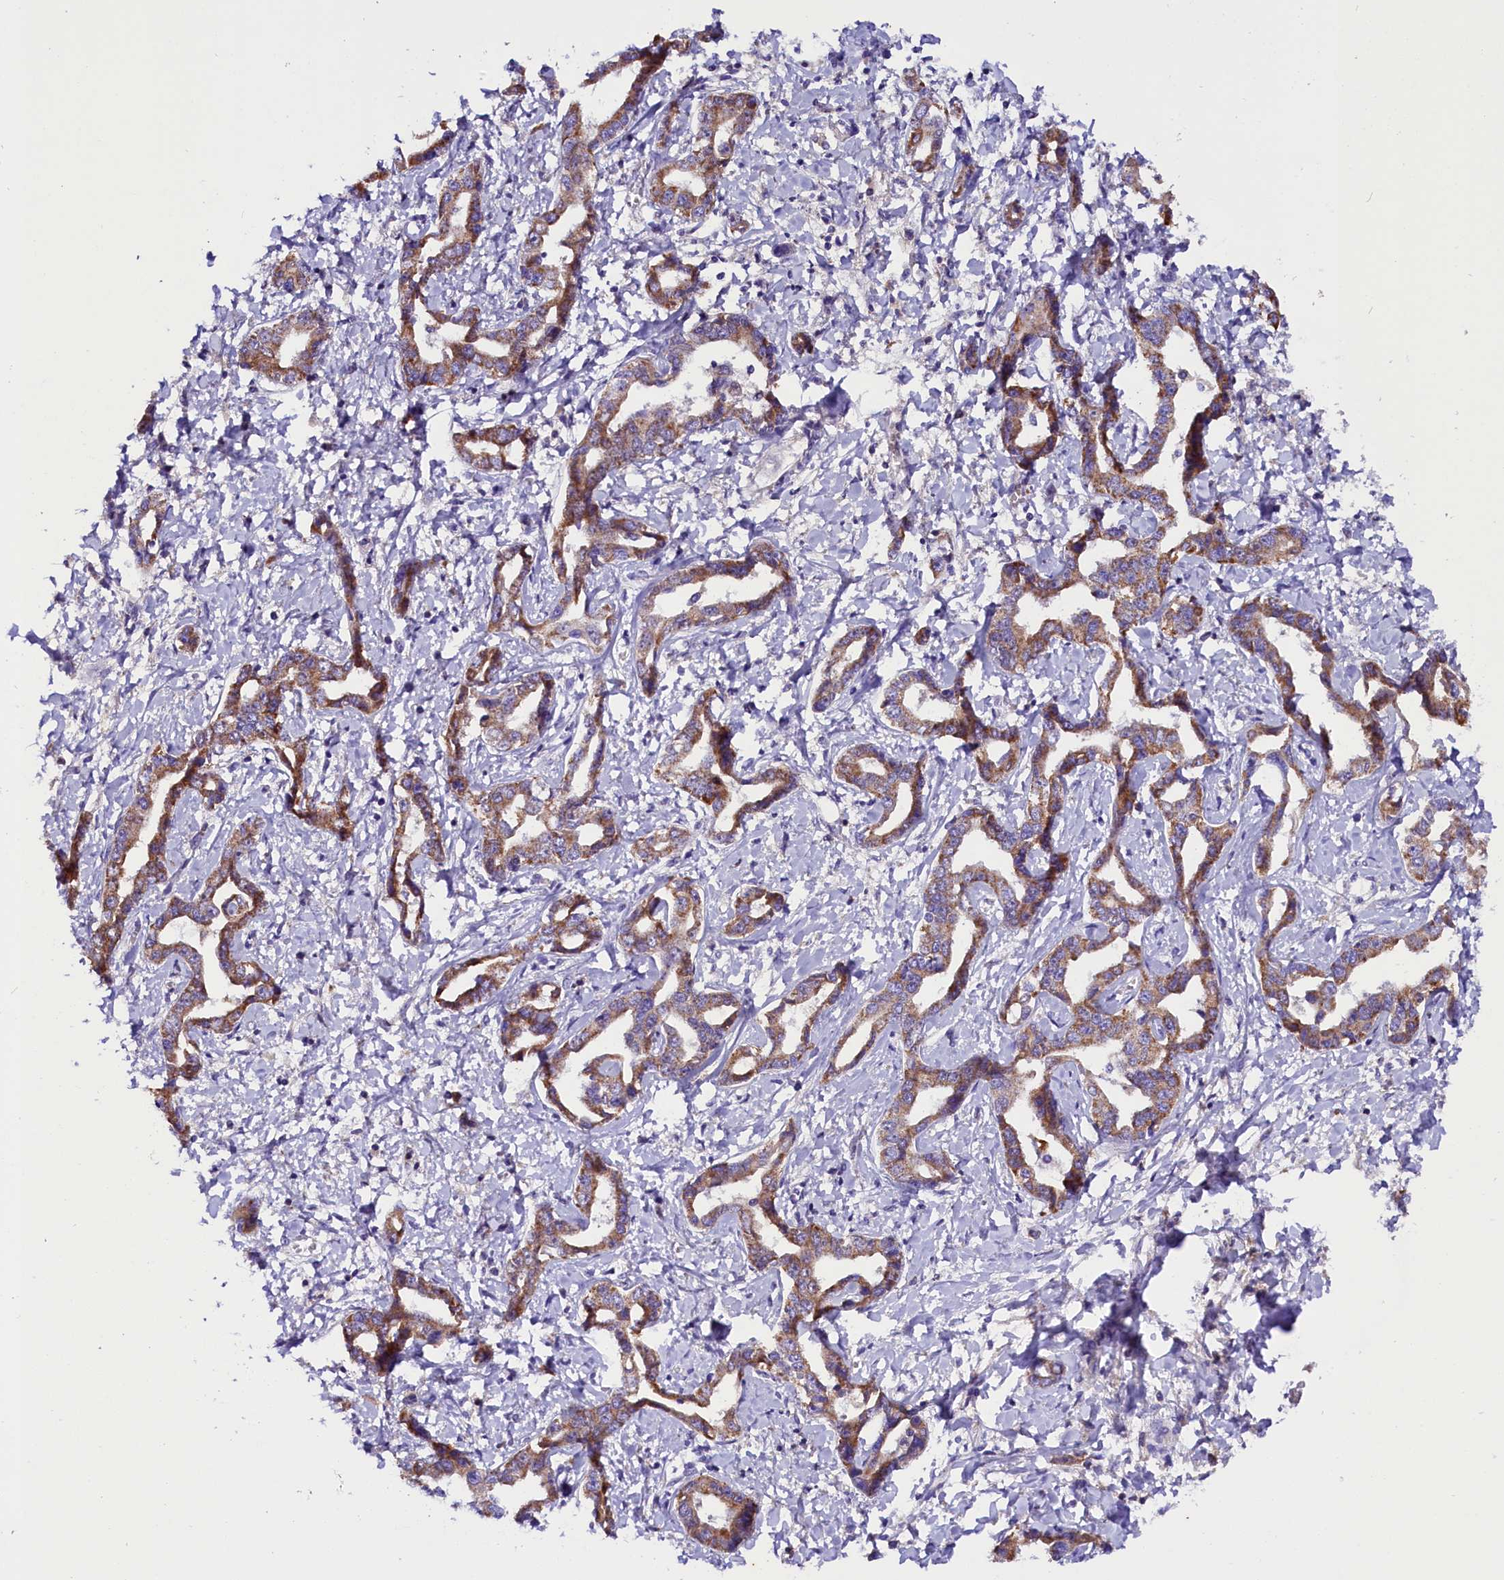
{"staining": {"intensity": "weak", "quantity": ">75%", "location": "cytoplasmic/membranous"}, "tissue": "liver cancer", "cell_type": "Tumor cells", "image_type": "cancer", "snomed": [{"axis": "morphology", "description": "Cholangiocarcinoma"}, {"axis": "topography", "description": "Liver"}], "caption": "Approximately >75% of tumor cells in human cholangiocarcinoma (liver) exhibit weak cytoplasmic/membranous protein staining as visualized by brown immunohistochemical staining.", "gene": "SIX5", "patient": {"sex": "male", "age": 59}}